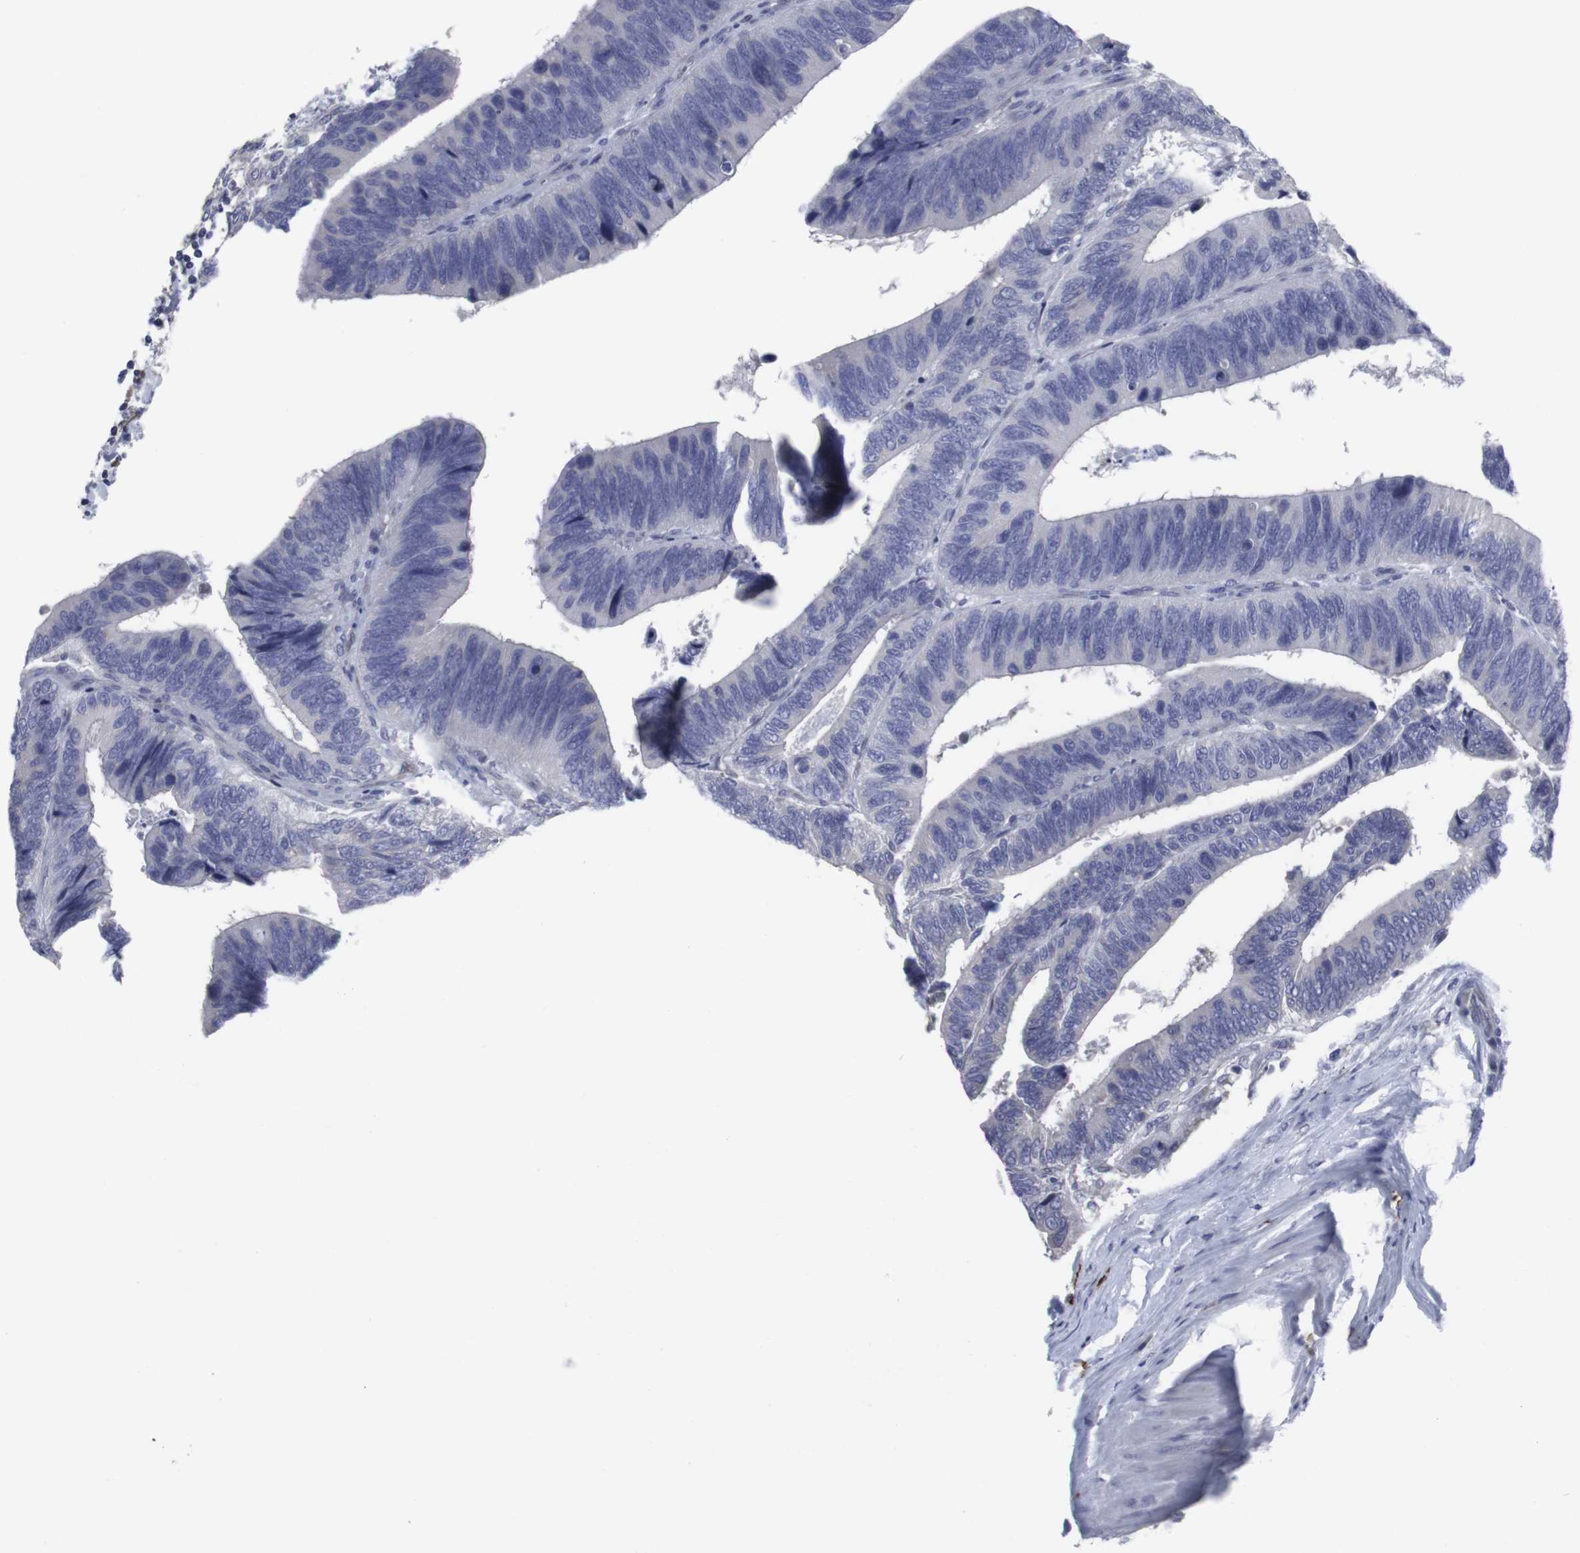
{"staining": {"intensity": "negative", "quantity": "none", "location": "none"}, "tissue": "colorectal cancer", "cell_type": "Tumor cells", "image_type": "cancer", "snomed": [{"axis": "morphology", "description": "Adenocarcinoma, NOS"}, {"axis": "topography", "description": "Colon"}], "caption": "Tumor cells show no significant protein positivity in colorectal cancer.", "gene": "SNCG", "patient": {"sex": "male", "age": 72}}